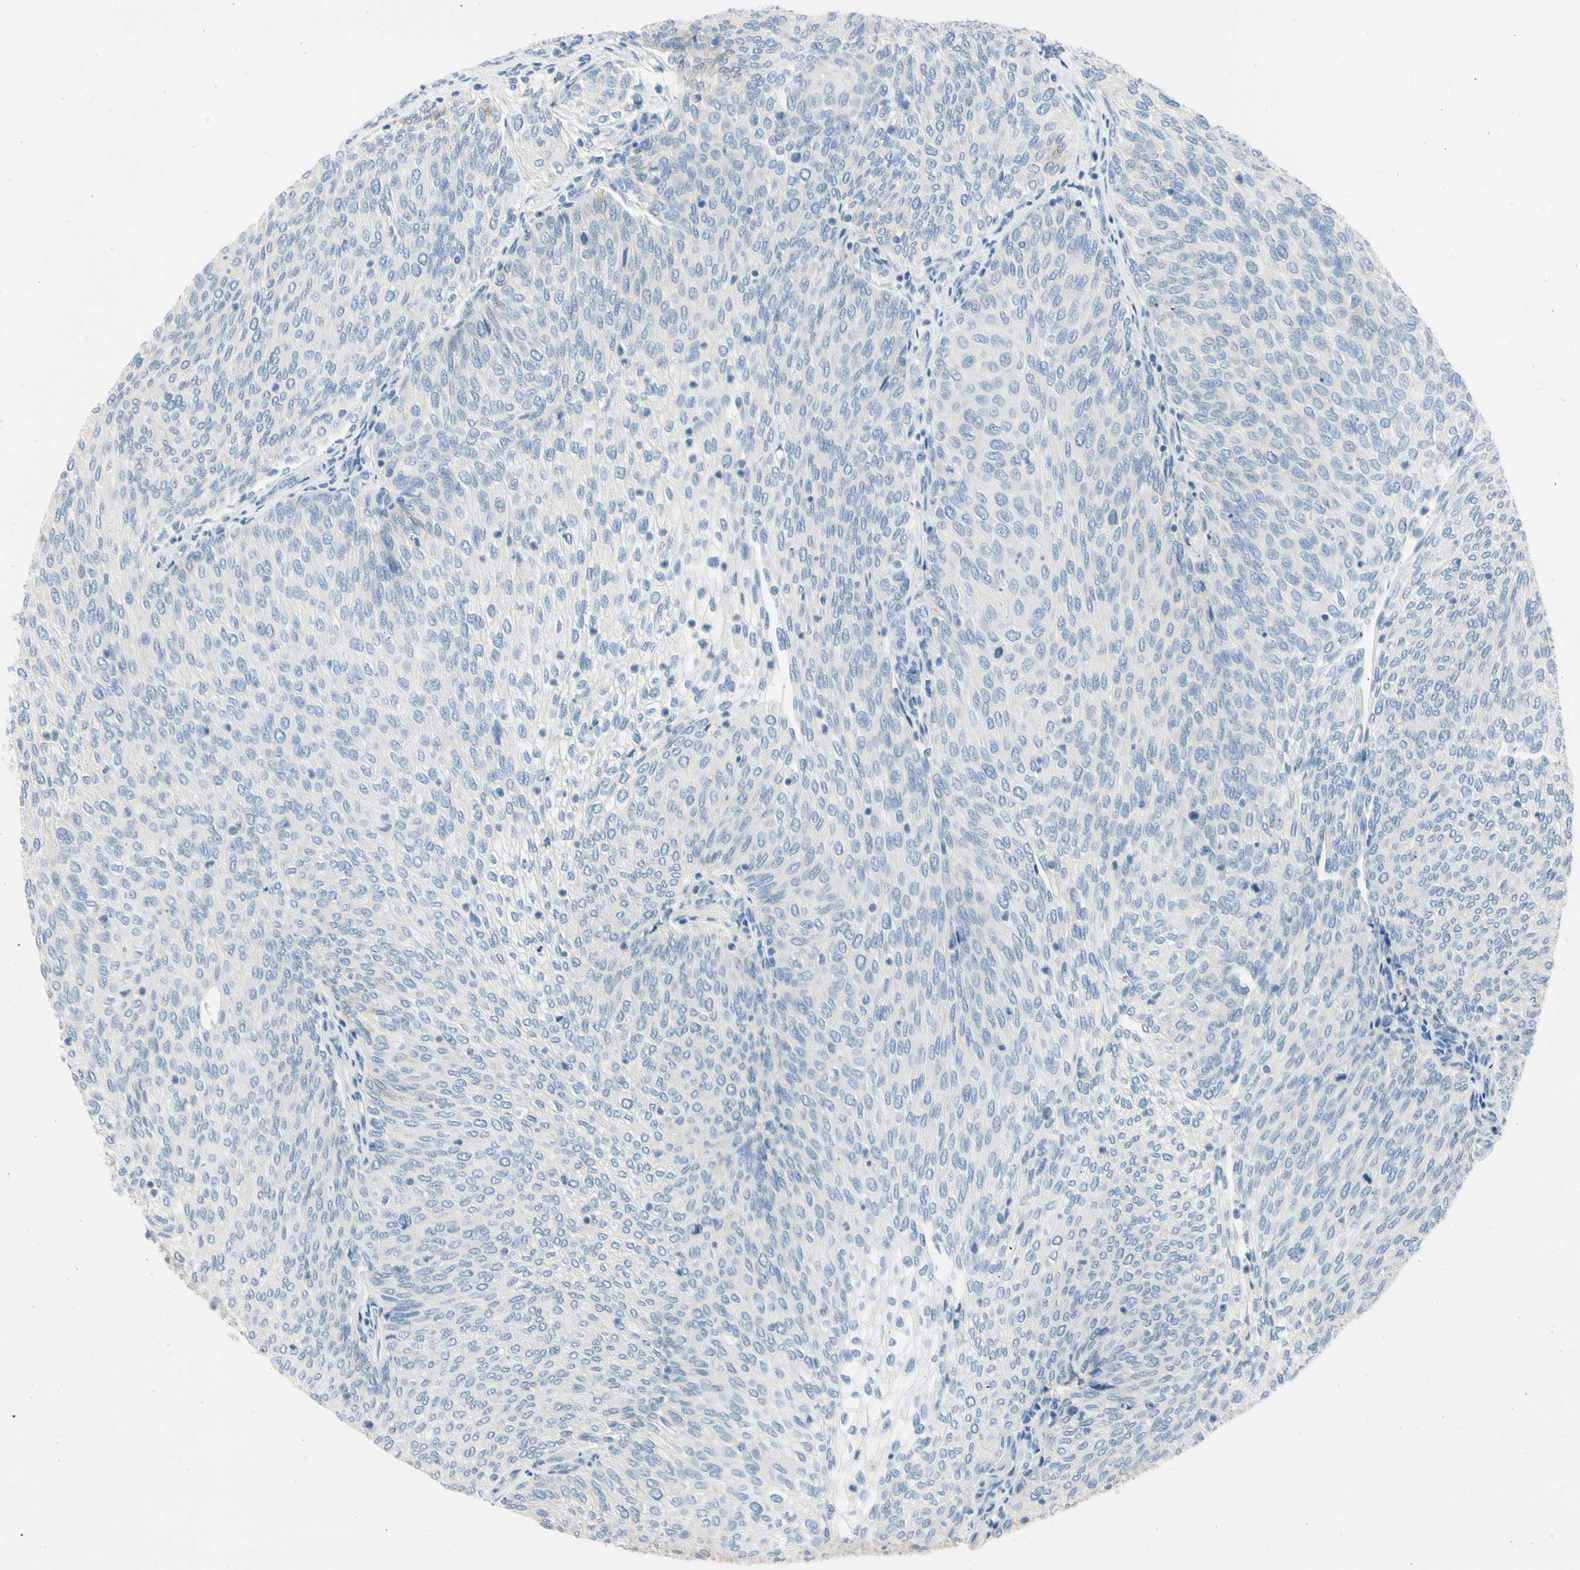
{"staining": {"intensity": "negative", "quantity": "none", "location": "none"}, "tissue": "urothelial cancer", "cell_type": "Tumor cells", "image_type": "cancer", "snomed": [{"axis": "morphology", "description": "Urothelial carcinoma, Low grade"}, {"axis": "topography", "description": "Urinary bladder"}], "caption": "A histopathology image of human low-grade urothelial carcinoma is negative for staining in tumor cells.", "gene": "MARK1", "patient": {"sex": "female", "age": 79}}